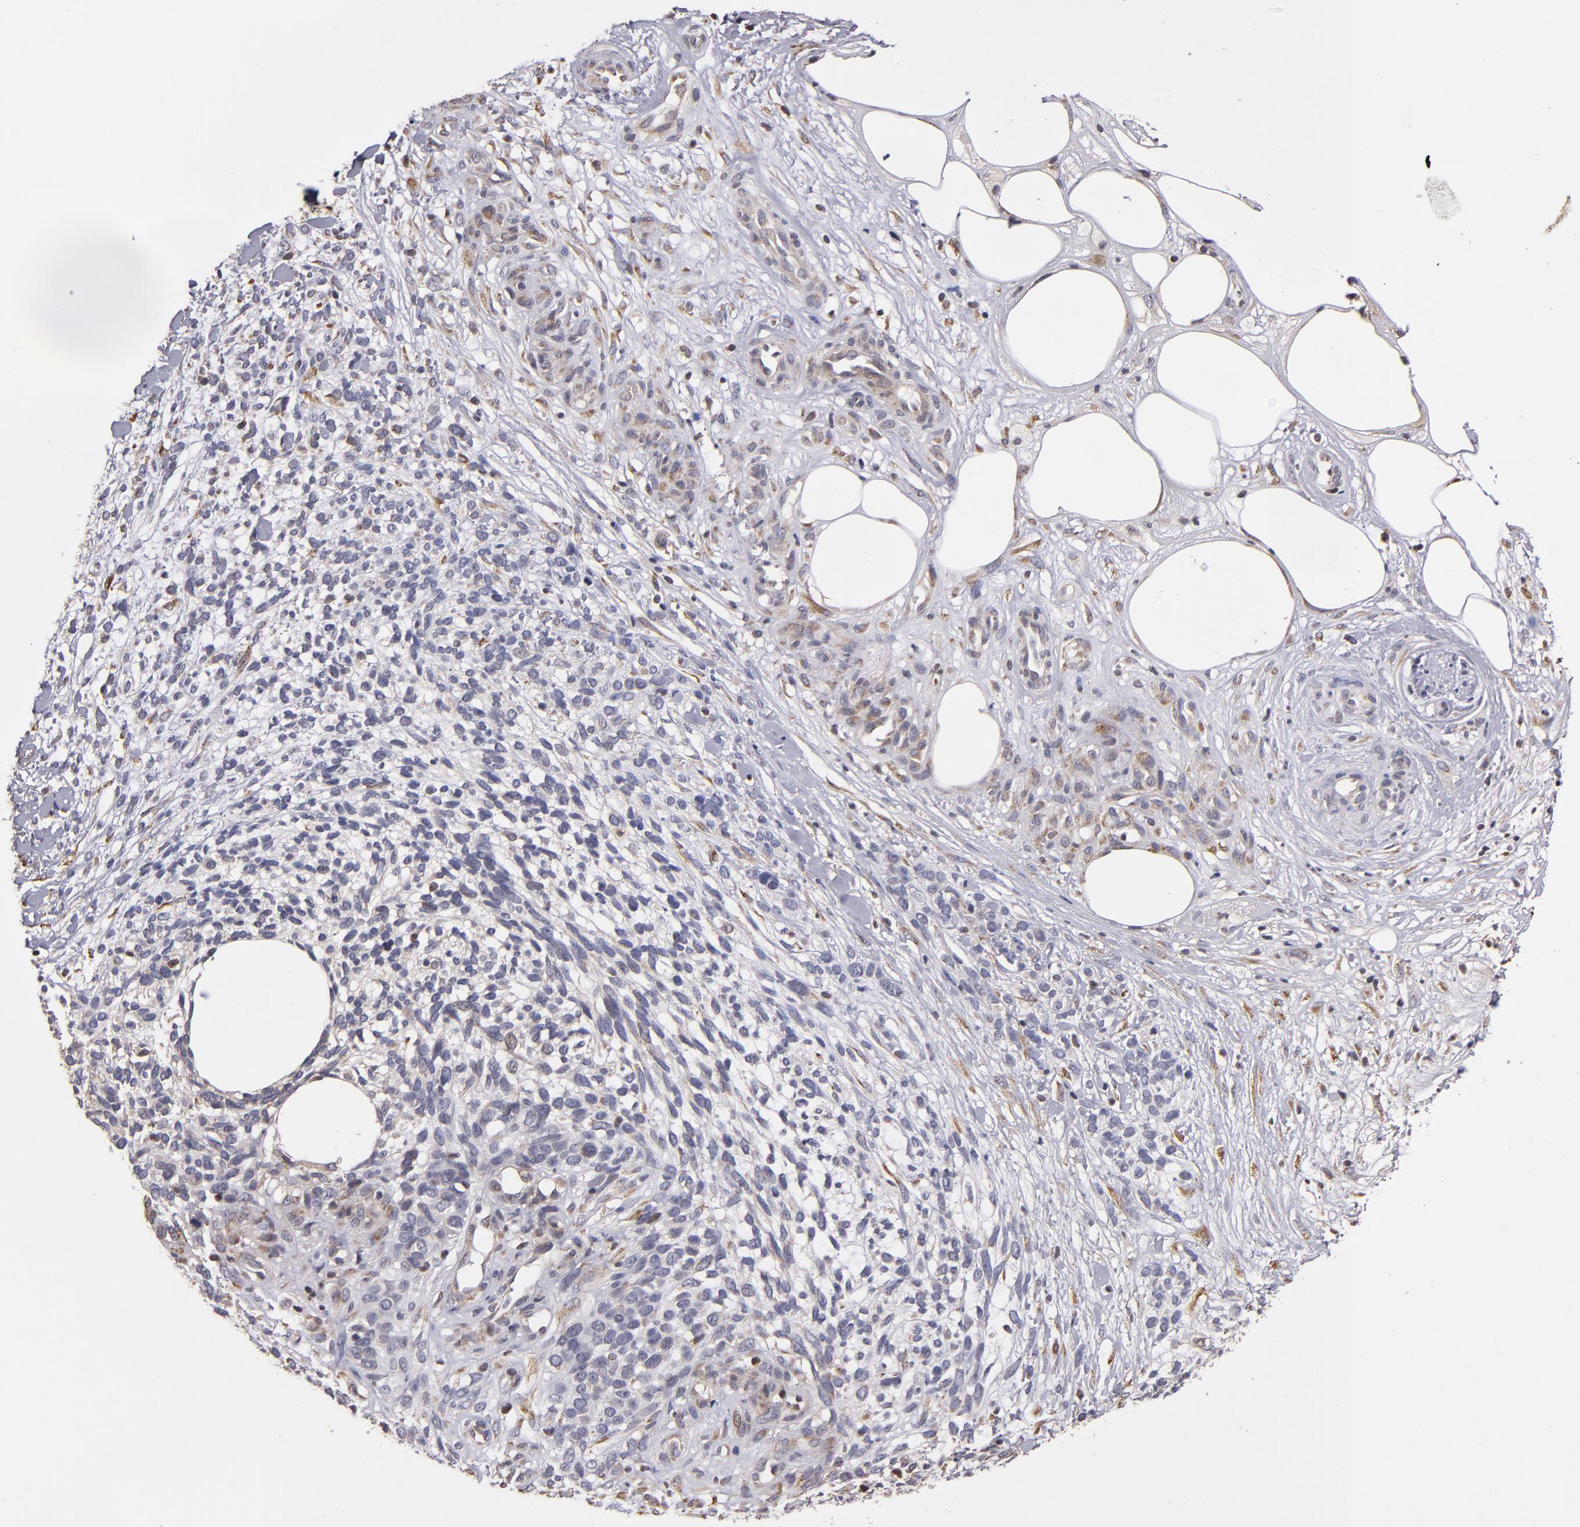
{"staining": {"intensity": "negative", "quantity": "none", "location": "none"}, "tissue": "melanoma", "cell_type": "Tumor cells", "image_type": "cancer", "snomed": [{"axis": "morphology", "description": "Malignant melanoma, NOS"}, {"axis": "topography", "description": "Skin"}], "caption": "Melanoma was stained to show a protein in brown. There is no significant expression in tumor cells. (Immunohistochemistry, brightfield microscopy, high magnification).", "gene": "CASP1", "patient": {"sex": "female", "age": 85}}